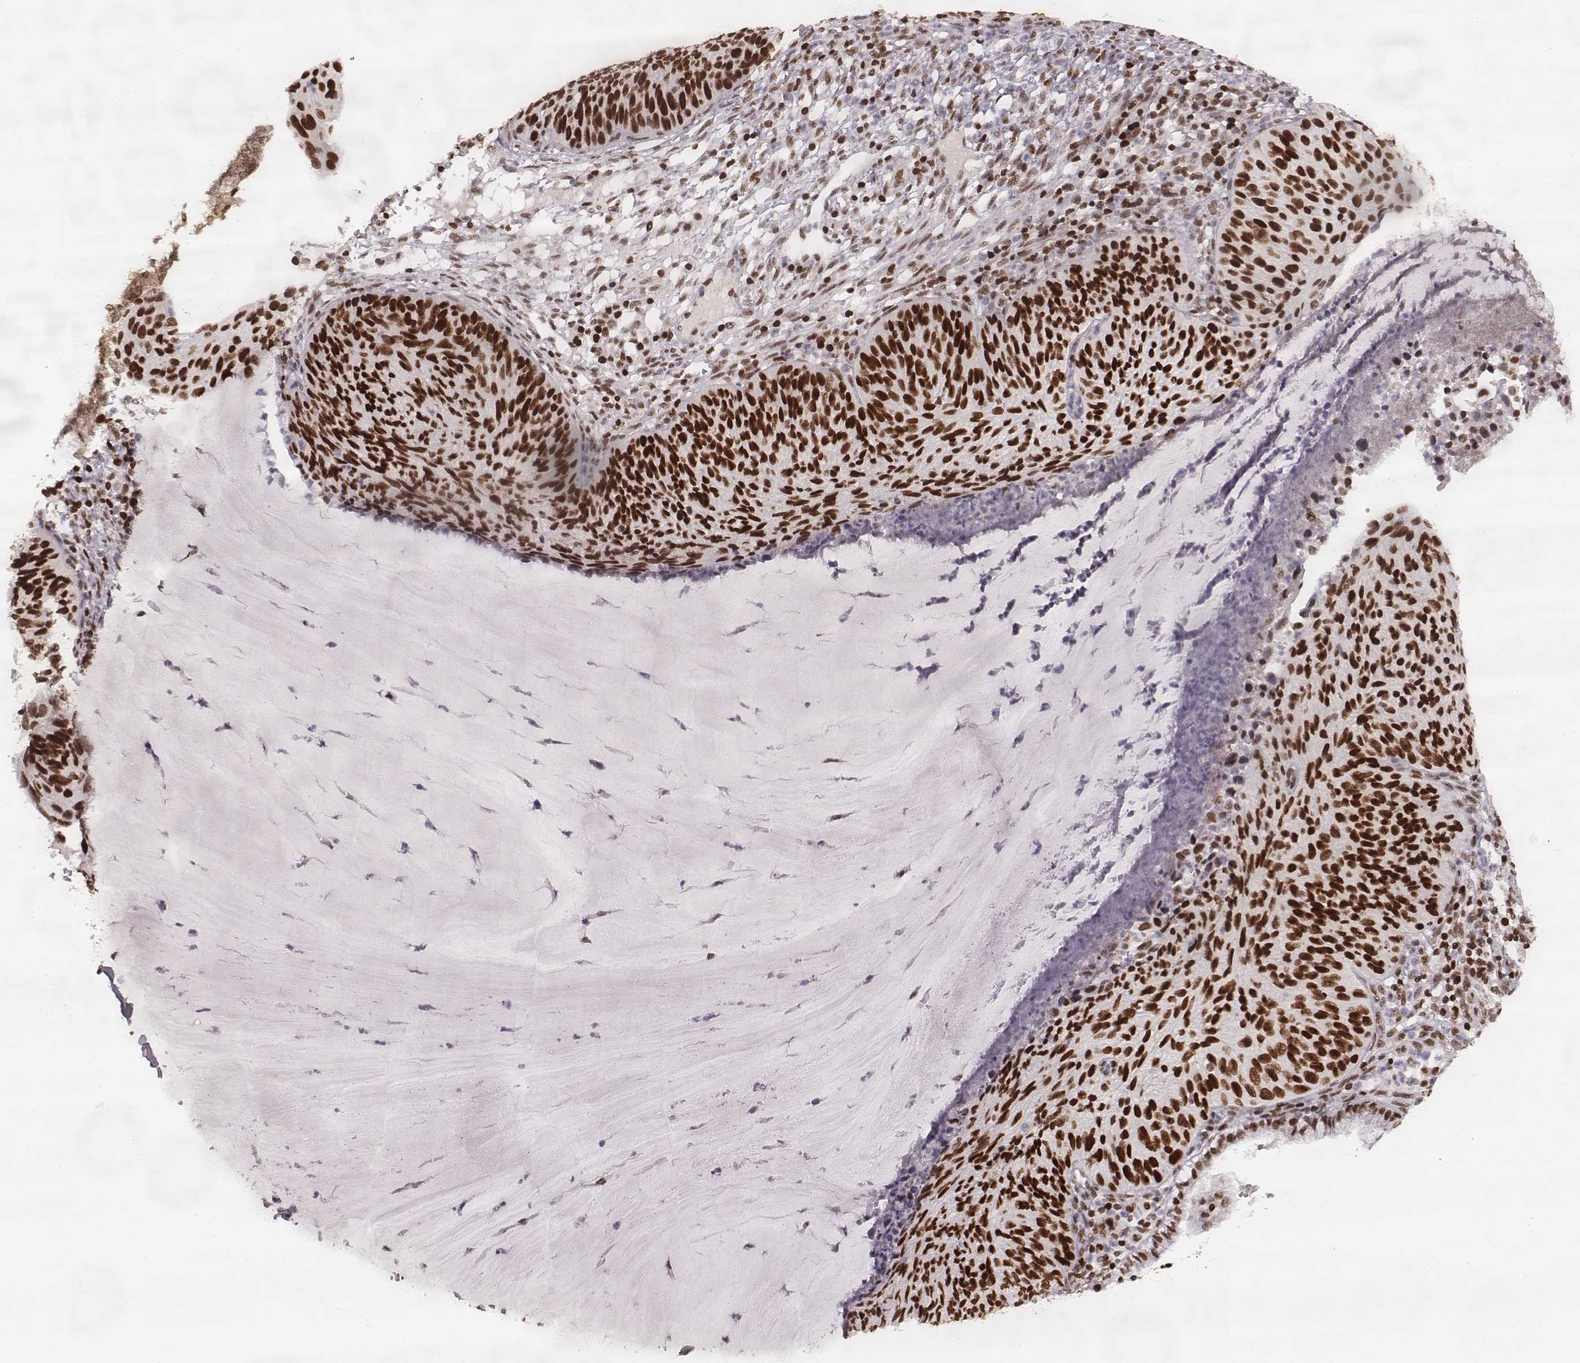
{"staining": {"intensity": "strong", "quantity": ">75%", "location": "nuclear"}, "tissue": "cervical cancer", "cell_type": "Tumor cells", "image_type": "cancer", "snomed": [{"axis": "morphology", "description": "Squamous cell carcinoma, NOS"}, {"axis": "topography", "description": "Cervix"}], "caption": "Cervical squamous cell carcinoma stained with DAB immunohistochemistry (IHC) demonstrates high levels of strong nuclear staining in approximately >75% of tumor cells.", "gene": "PARP1", "patient": {"sex": "female", "age": 36}}